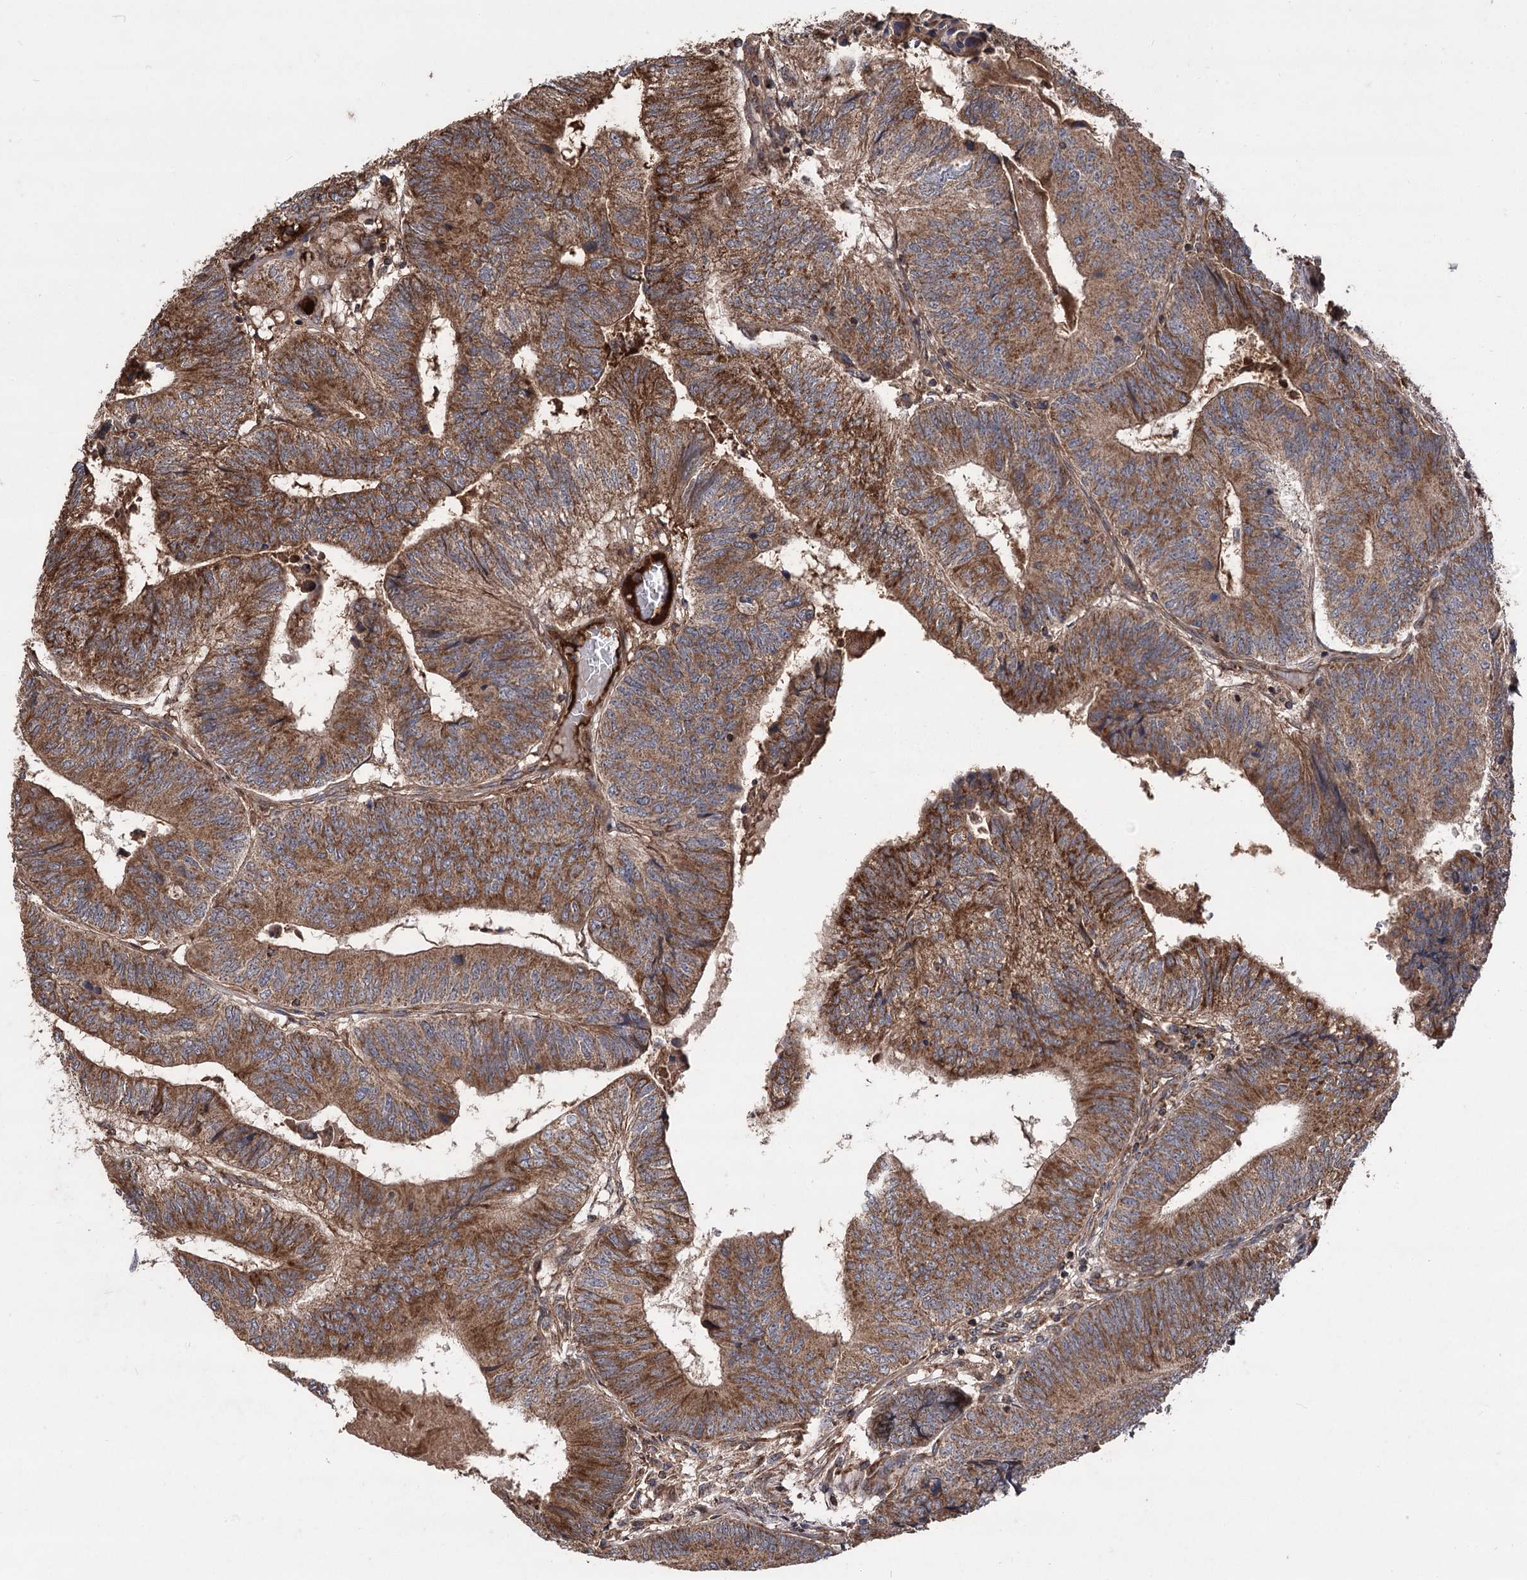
{"staining": {"intensity": "strong", "quantity": ">75%", "location": "cytoplasmic/membranous"}, "tissue": "colorectal cancer", "cell_type": "Tumor cells", "image_type": "cancer", "snomed": [{"axis": "morphology", "description": "Adenocarcinoma, NOS"}, {"axis": "topography", "description": "Colon"}], "caption": "Immunohistochemistry photomicrograph of colorectal cancer stained for a protein (brown), which exhibits high levels of strong cytoplasmic/membranous staining in approximately >75% of tumor cells.", "gene": "RASSF3", "patient": {"sex": "female", "age": 67}}